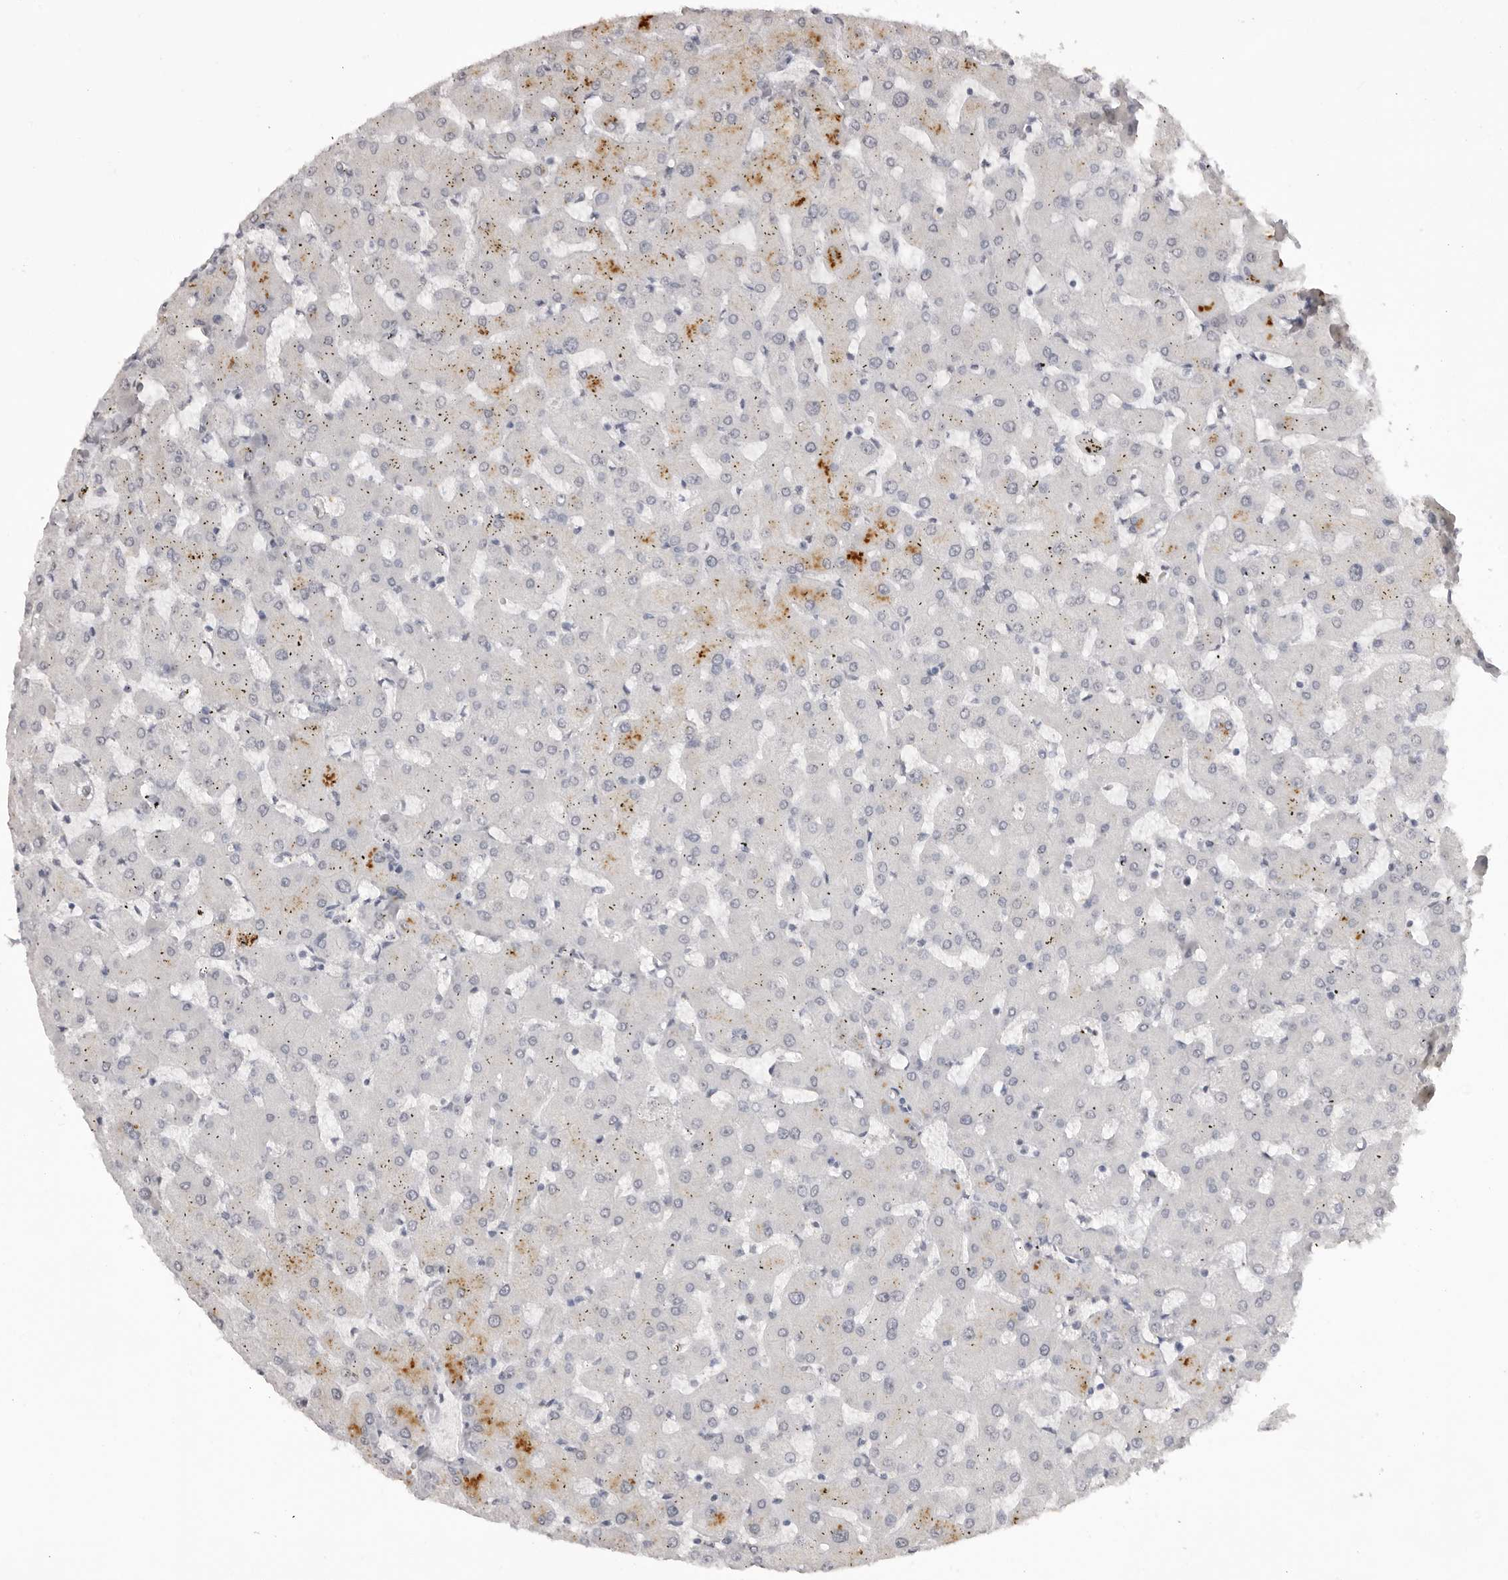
{"staining": {"intensity": "negative", "quantity": "none", "location": "none"}, "tissue": "liver", "cell_type": "Cholangiocytes", "image_type": "normal", "snomed": [{"axis": "morphology", "description": "Normal tissue, NOS"}, {"axis": "topography", "description": "Liver"}], "caption": "Histopathology image shows no protein expression in cholangiocytes of unremarkable liver.", "gene": "NTM", "patient": {"sex": "female", "age": 63}}